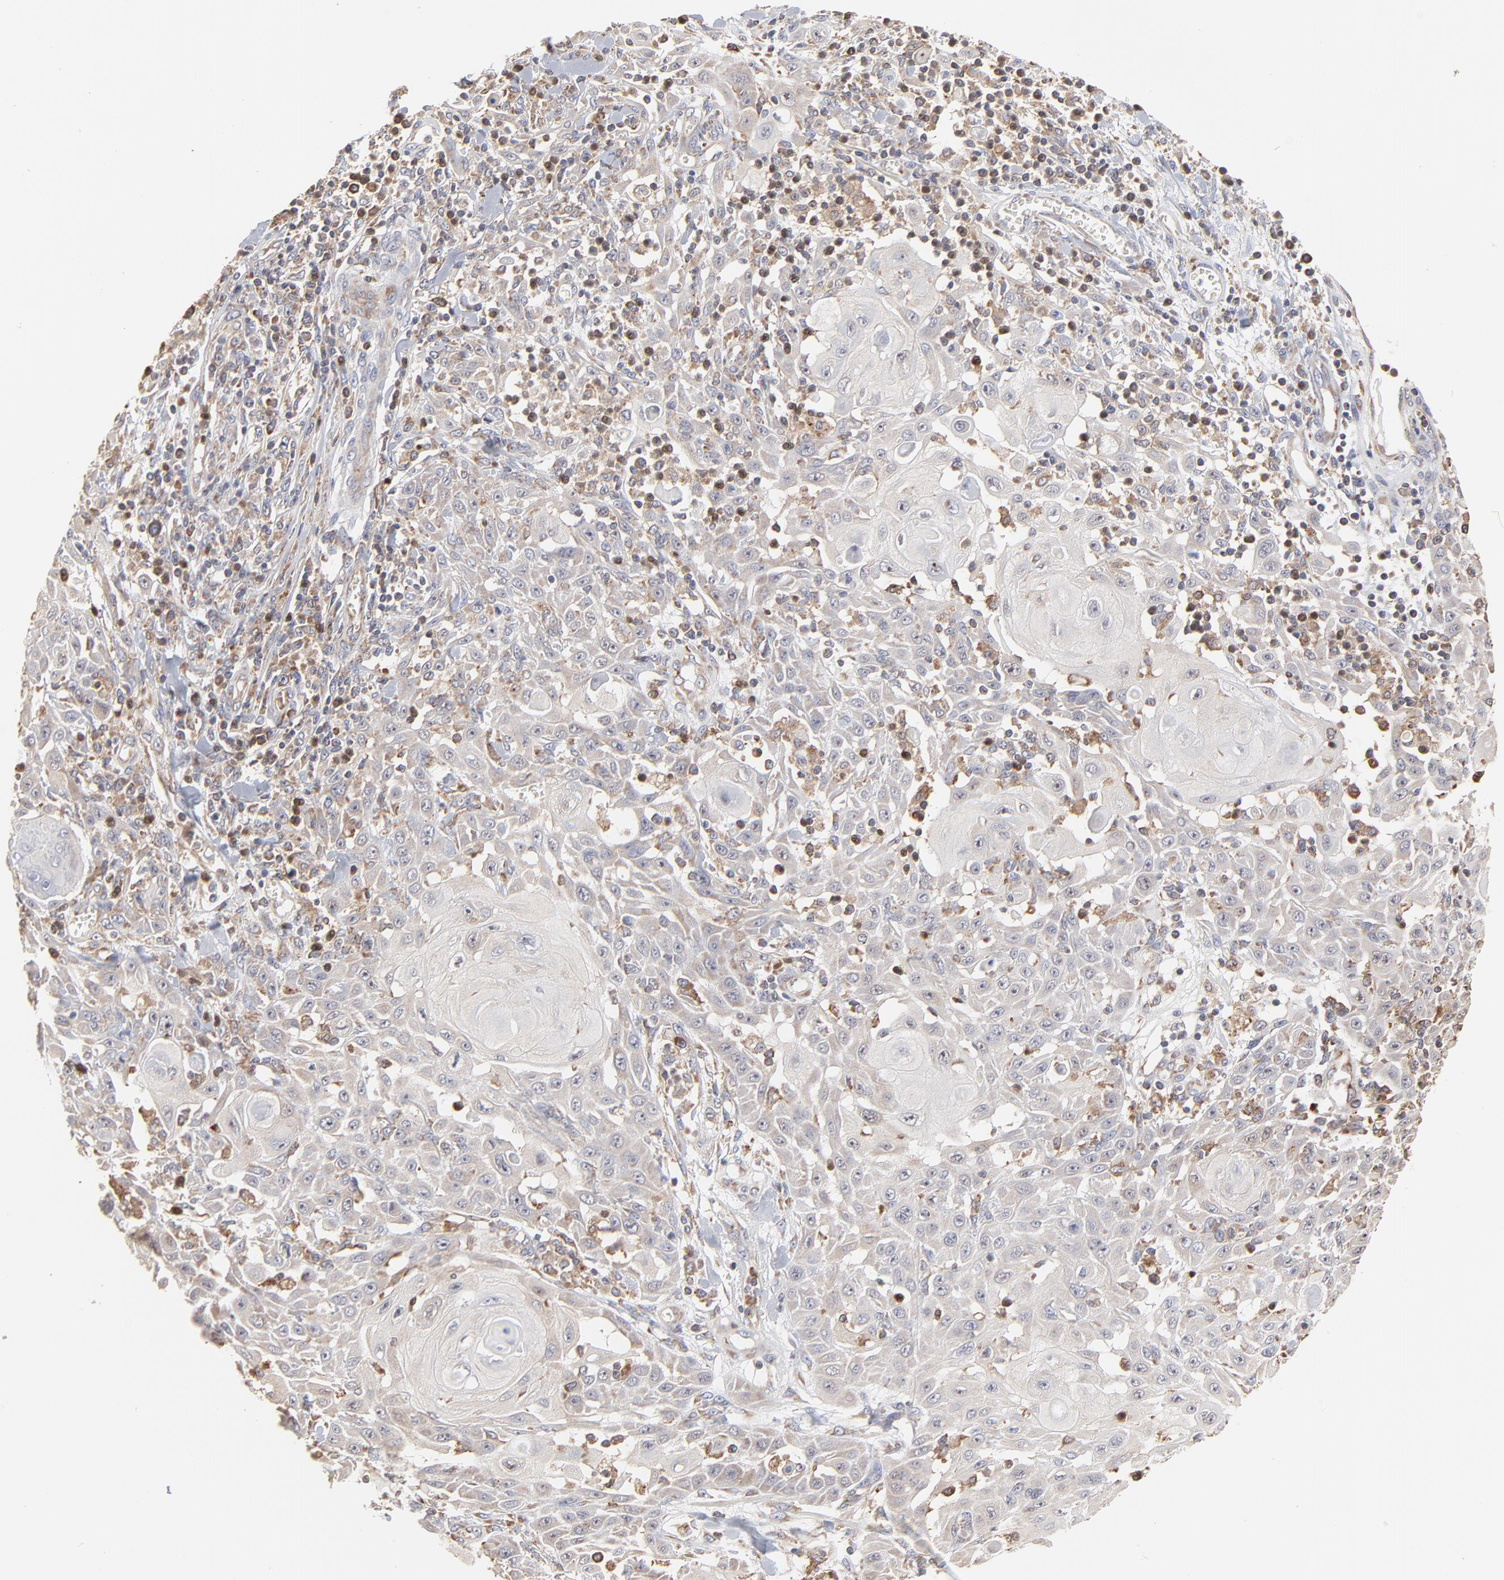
{"staining": {"intensity": "weak", "quantity": "<25%", "location": "cytoplasmic/membranous"}, "tissue": "skin cancer", "cell_type": "Tumor cells", "image_type": "cancer", "snomed": [{"axis": "morphology", "description": "Squamous cell carcinoma, NOS"}, {"axis": "topography", "description": "Skin"}], "caption": "A micrograph of human skin cancer (squamous cell carcinoma) is negative for staining in tumor cells. The staining was performed using DAB to visualize the protein expression in brown, while the nuclei were stained in blue with hematoxylin (Magnification: 20x).", "gene": "RNF213", "patient": {"sex": "male", "age": 24}}